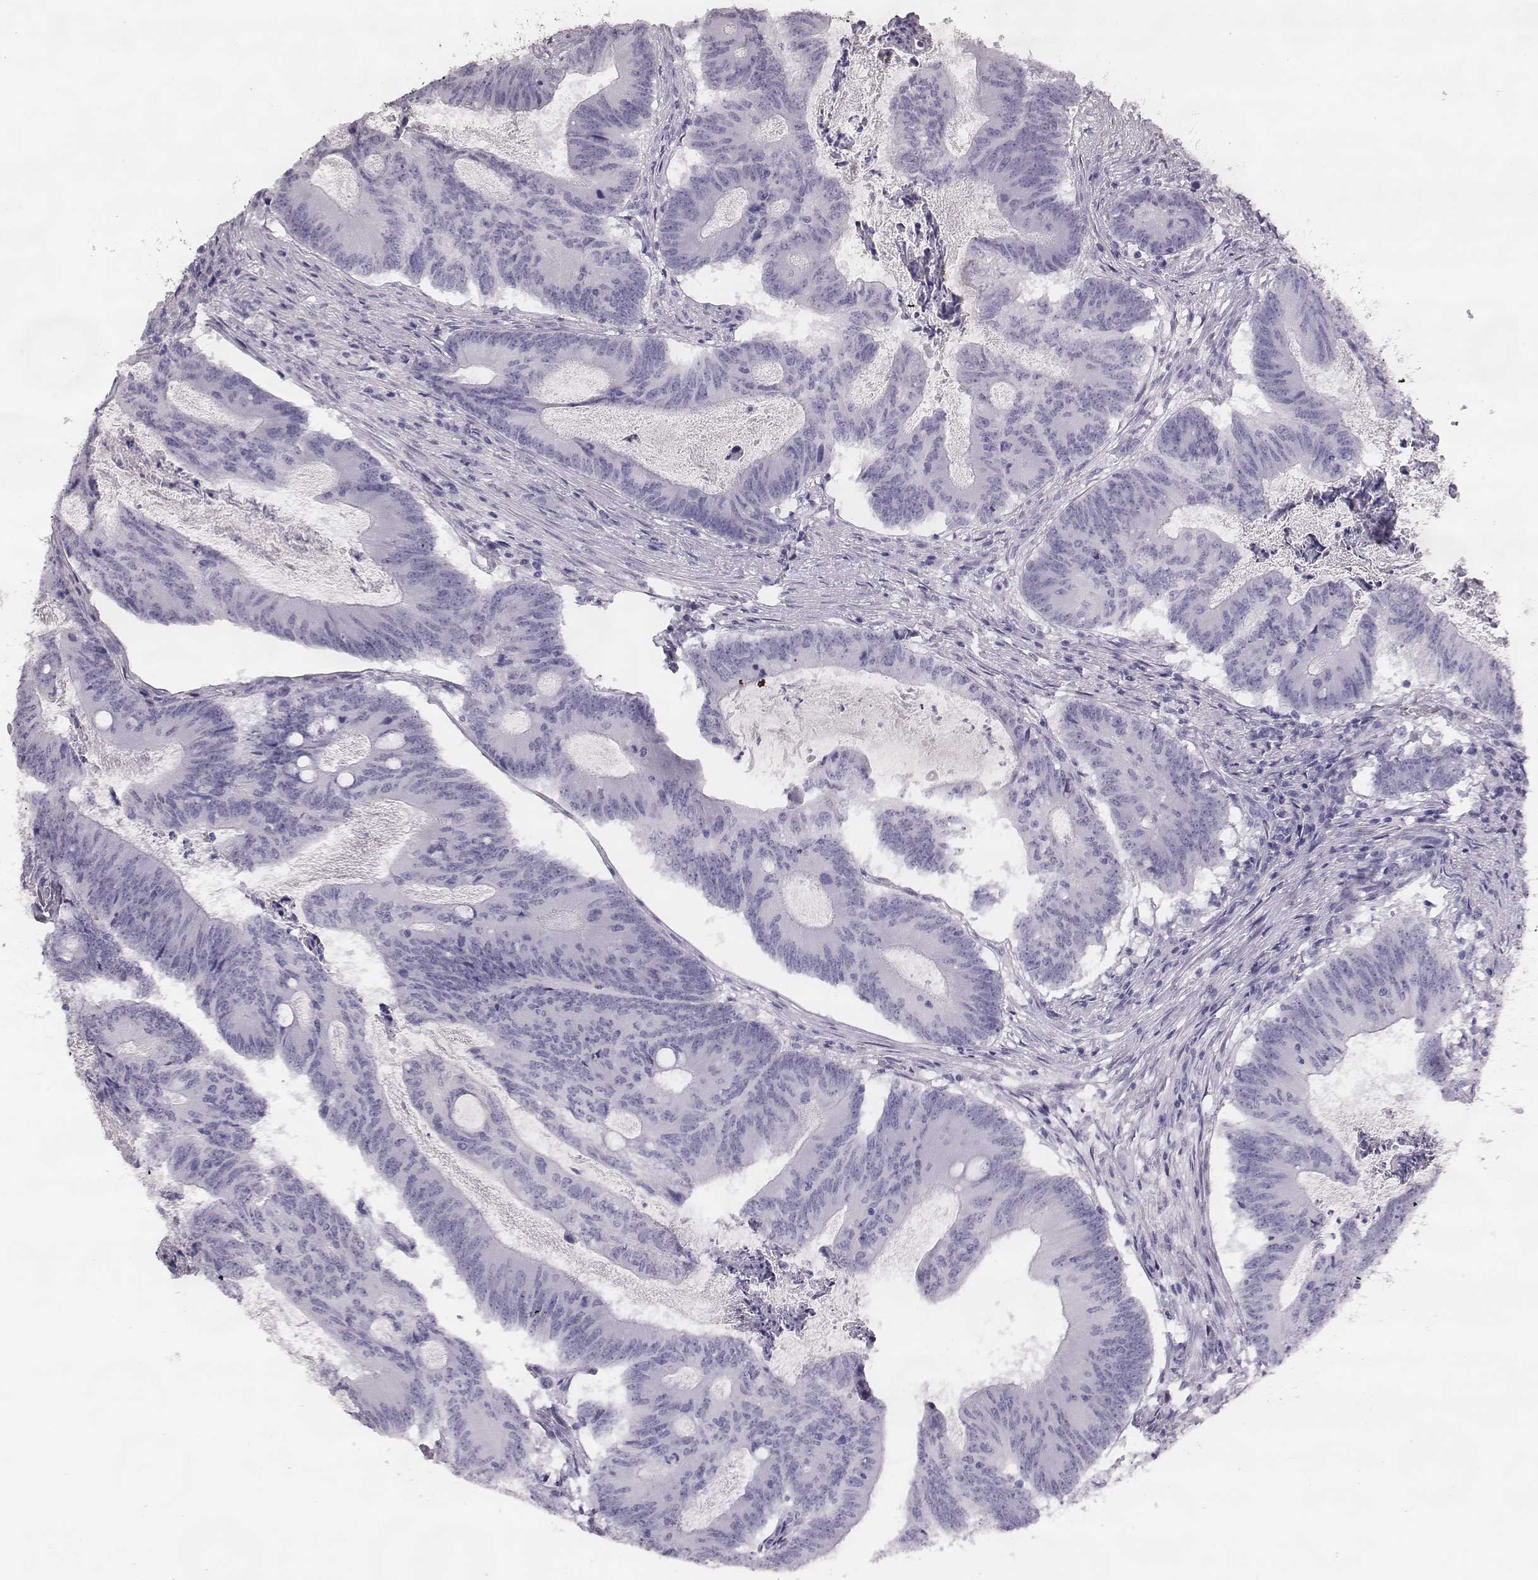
{"staining": {"intensity": "negative", "quantity": "none", "location": "none"}, "tissue": "colorectal cancer", "cell_type": "Tumor cells", "image_type": "cancer", "snomed": [{"axis": "morphology", "description": "Adenocarcinoma, NOS"}, {"axis": "topography", "description": "Colon"}], "caption": "IHC of colorectal cancer (adenocarcinoma) shows no expression in tumor cells.", "gene": "H1-6", "patient": {"sex": "female", "age": 70}}